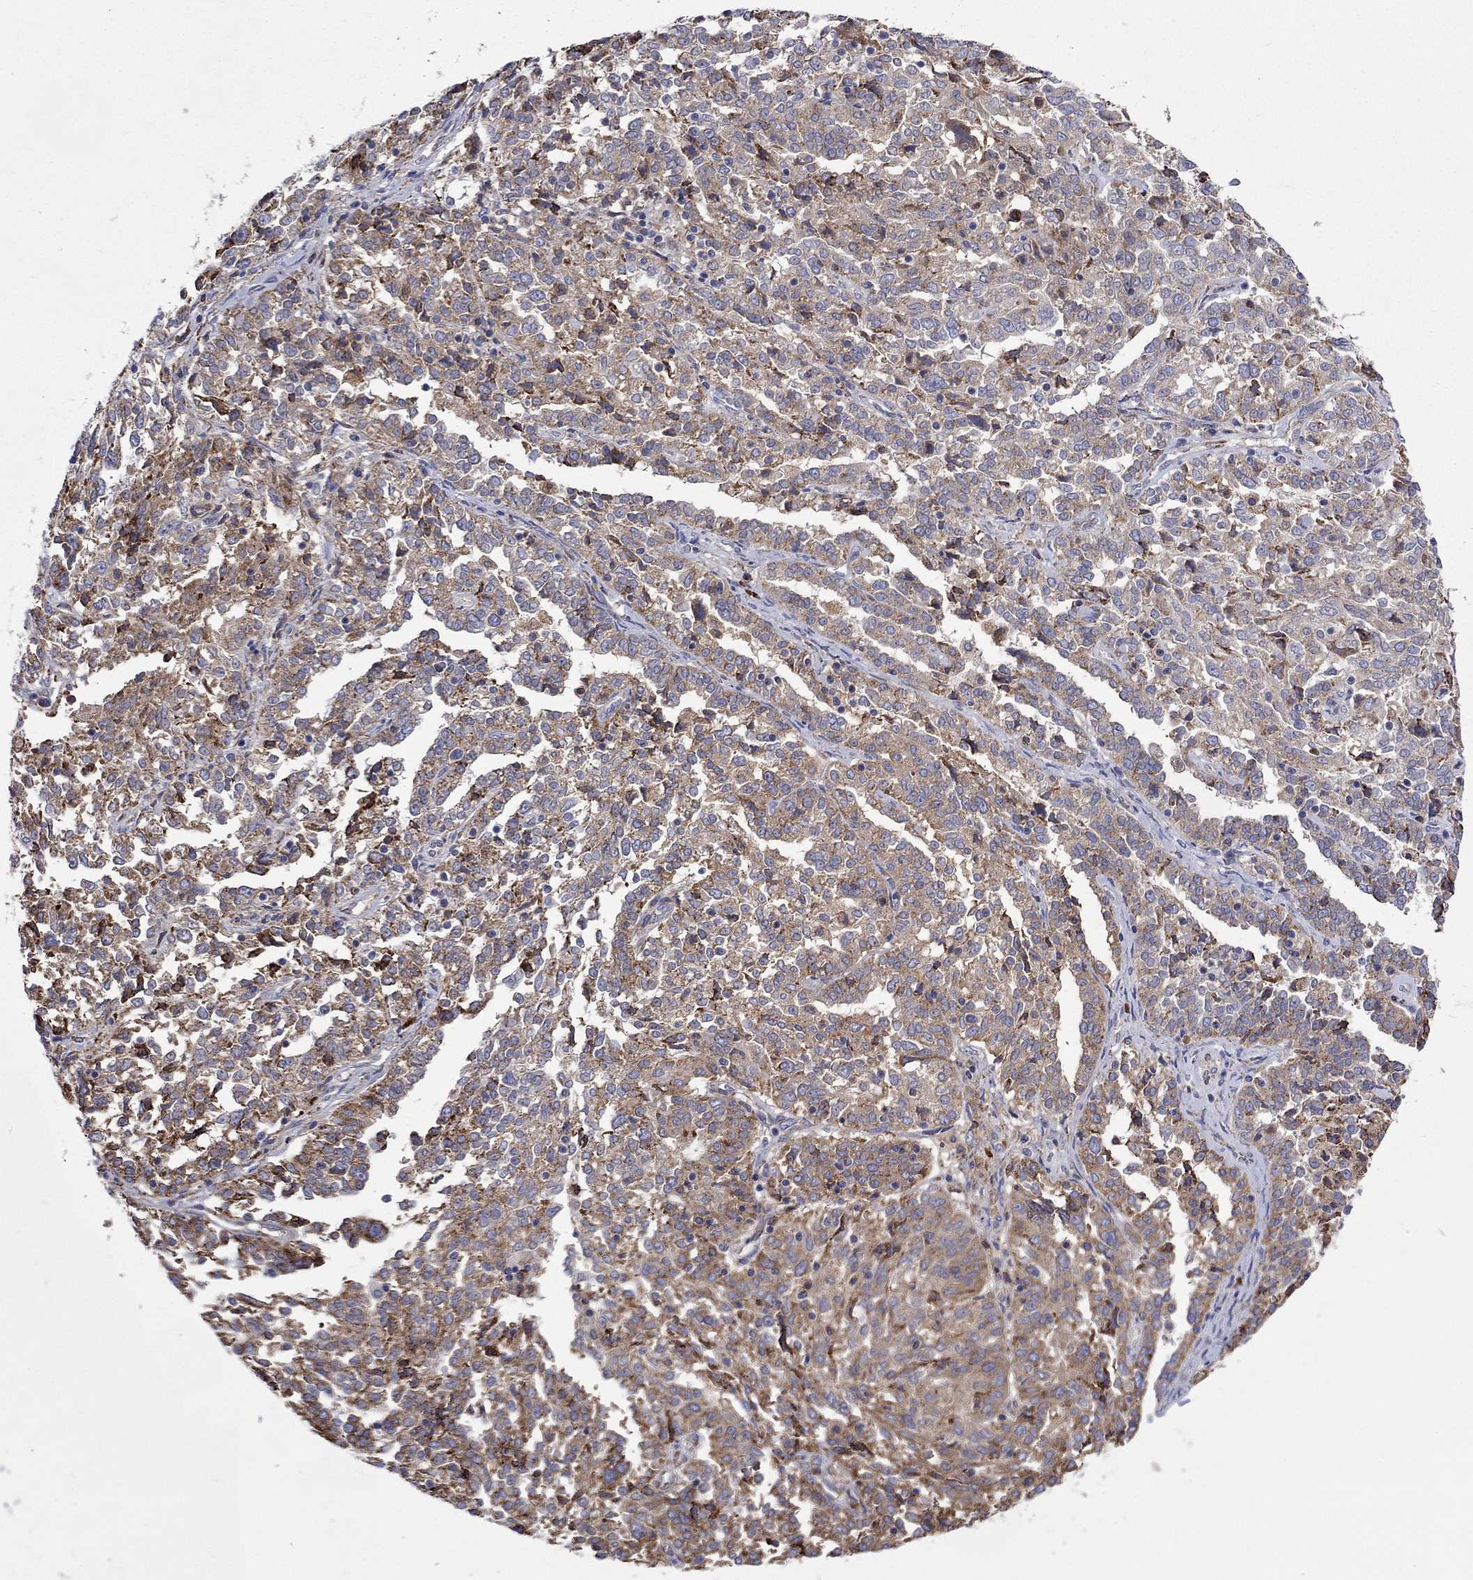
{"staining": {"intensity": "moderate", "quantity": "25%-75%", "location": "cytoplasmic/membranous"}, "tissue": "ovarian cancer", "cell_type": "Tumor cells", "image_type": "cancer", "snomed": [{"axis": "morphology", "description": "Cystadenocarcinoma, serous, NOS"}, {"axis": "topography", "description": "Ovary"}], "caption": "An image of ovarian cancer stained for a protein shows moderate cytoplasmic/membranous brown staining in tumor cells.", "gene": "ASNS", "patient": {"sex": "female", "age": 67}}